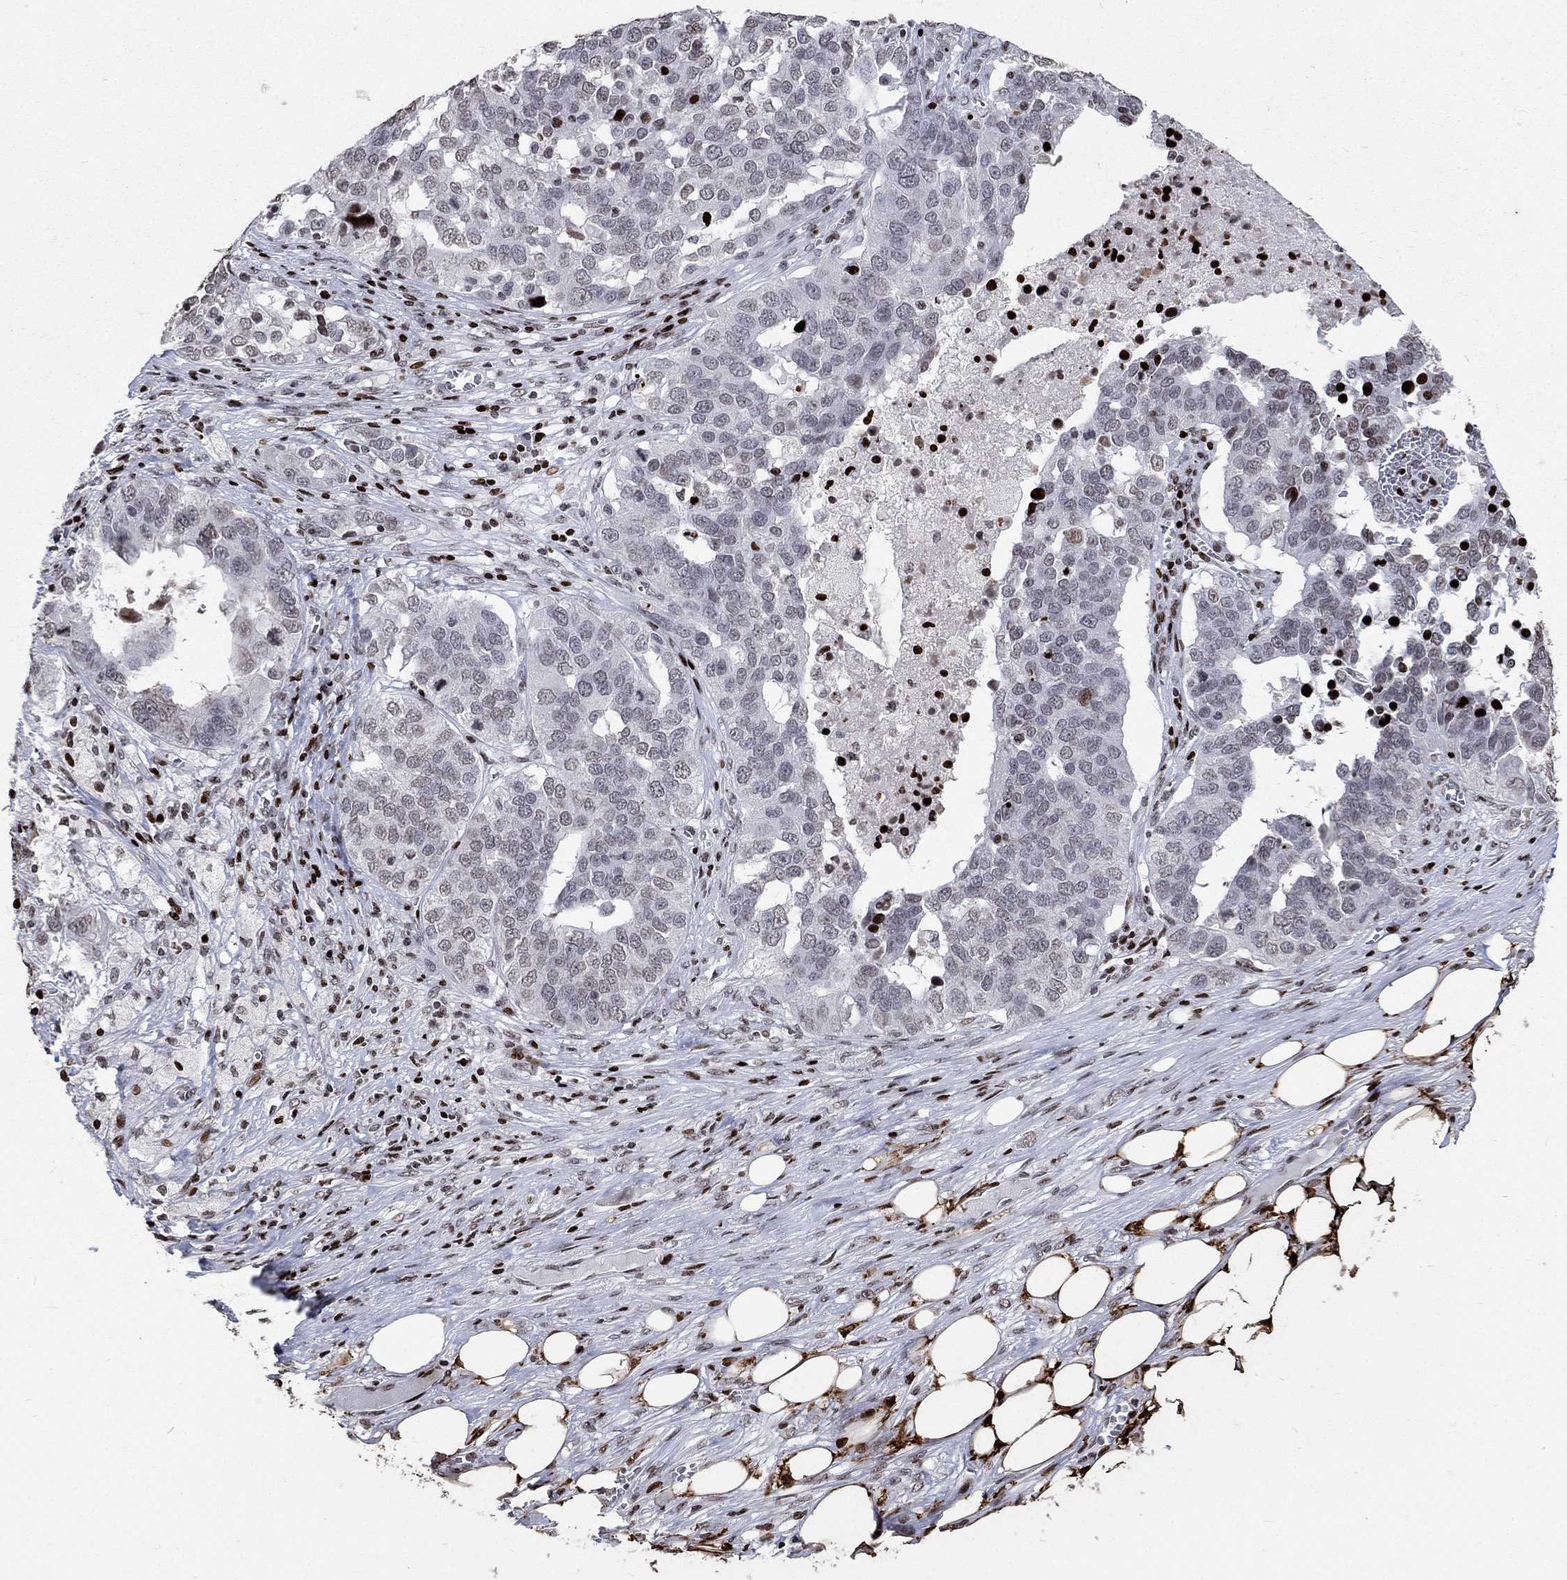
{"staining": {"intensity": "negative", "quantity": "none", "location": "none"}, "tissue": "ovarian cancer", "cell_type": "Tumor cells", "image_type": "cancer", "snomed": [{"axis": "morphology", "description": "Carcinoma, endometroid"}, {"axis": "topography", "description": "Soft tissue"}, {"axis": "topography", "description": "Ovary"}], "caption": "This is an immunohistochemistry (IHC) photomicrograph of ovarian endometroid carcinoma. There is no expression in tumor cells.", "gene": "SRSF3", "patient": {"sex": "female", "age": 52}}